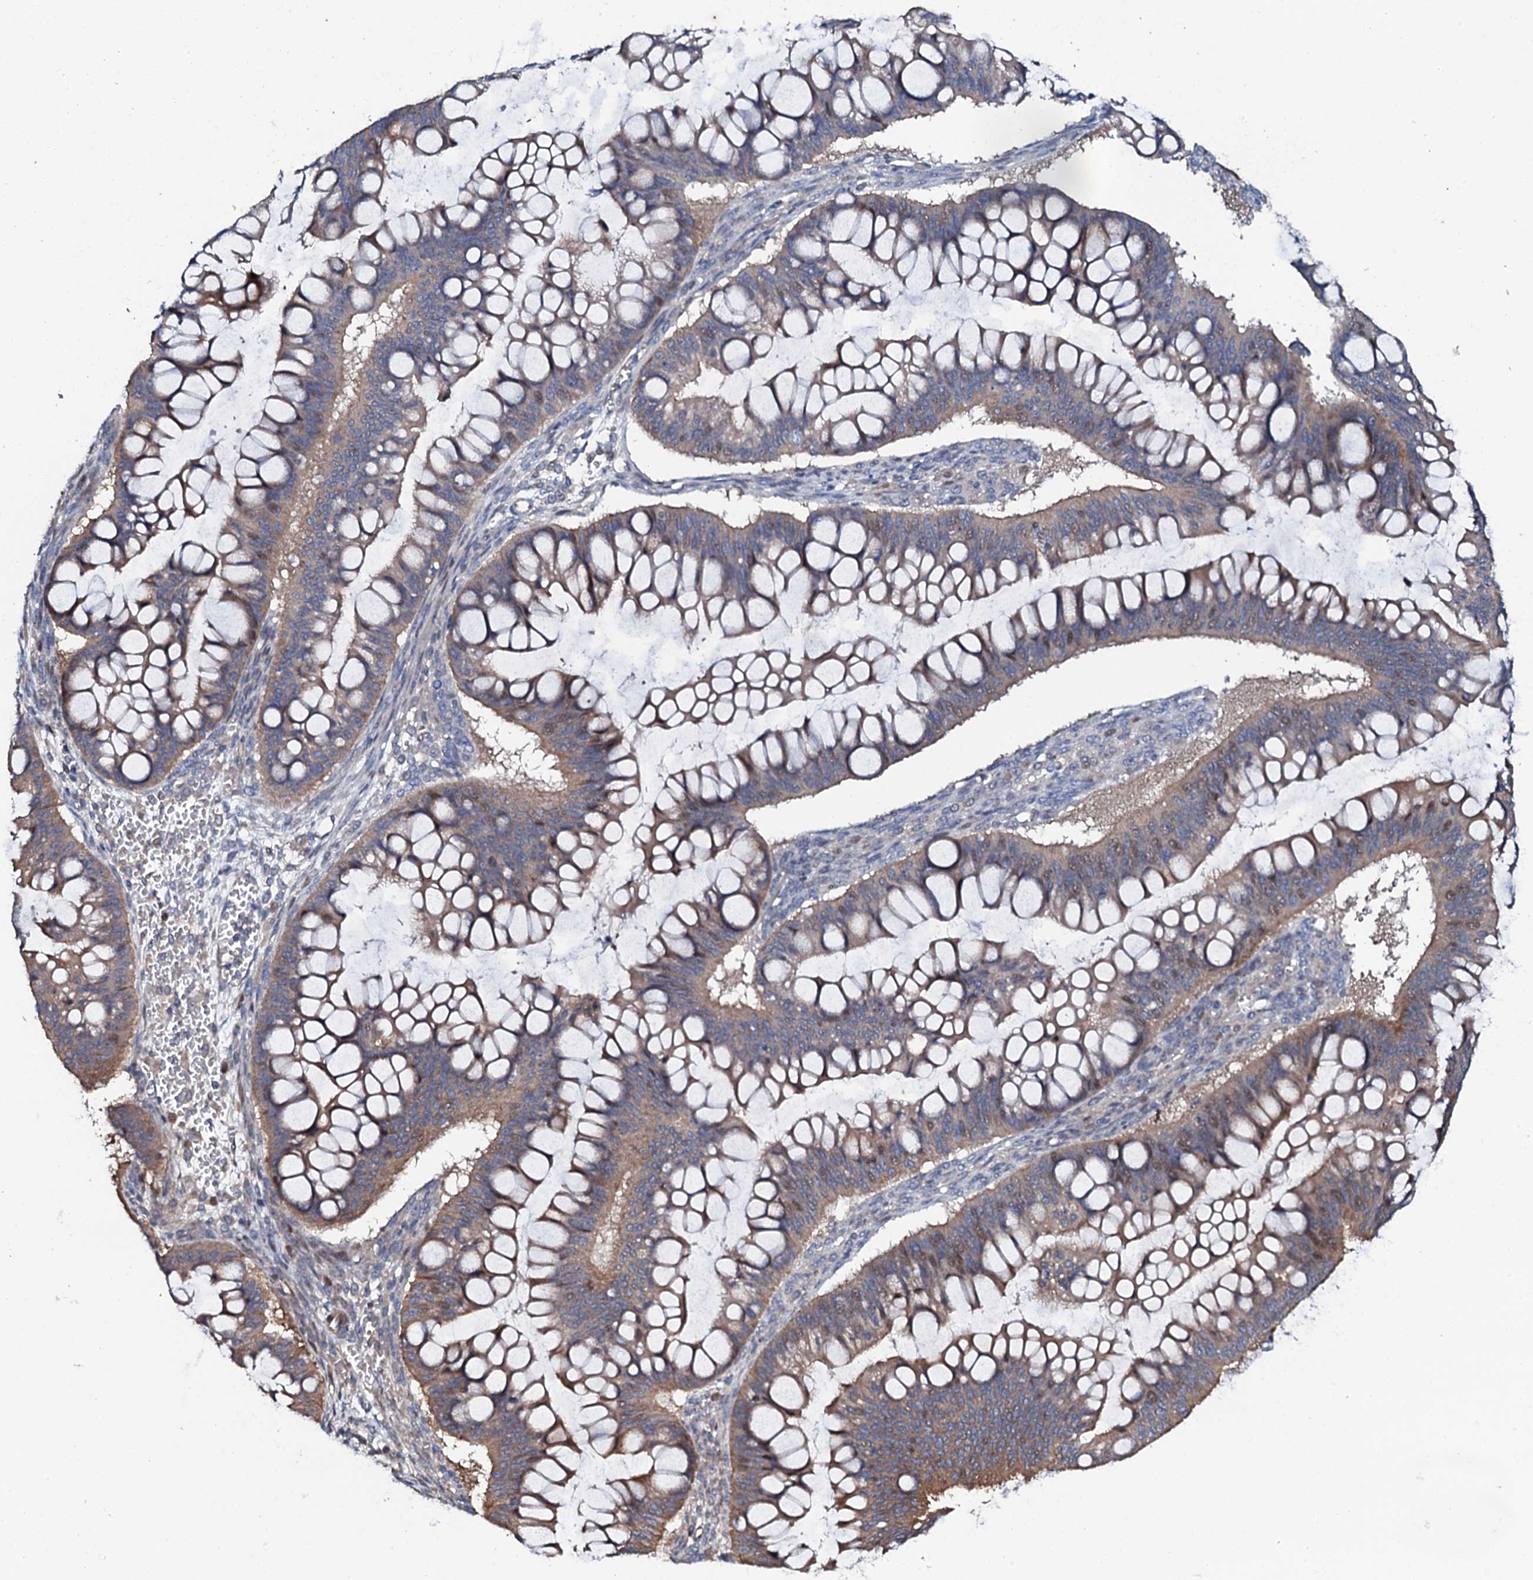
{"staining": {"intensity": "moderate", "quantity": "25%-75%", "location": "cytoplasmic/membranous,nuclear"}, "tissue": "ovarian cancer", "cell_type": "Tumor cells", "image_type": "cancer", "snomed": [{"axis": "morphology", "description": "Cystadenocarcinoma, mucinous, NOS"}, {"axis": "topography", "description": "Ovary"}], "caption": "IHC histopathology image of neoplastic tissue: human mucinous cystadenocarcinoma (ovarian) stained using immunohistochemistry shows medium levels of moderate protein expression localized specifically in the cytoplasmic/membranous and nuclear of tumor cells, appearing as a cytoplasmic/membranous and nuclear brown color.", "gene": "CIAO2A", "patient": {"sex": "female", "age": 73}}